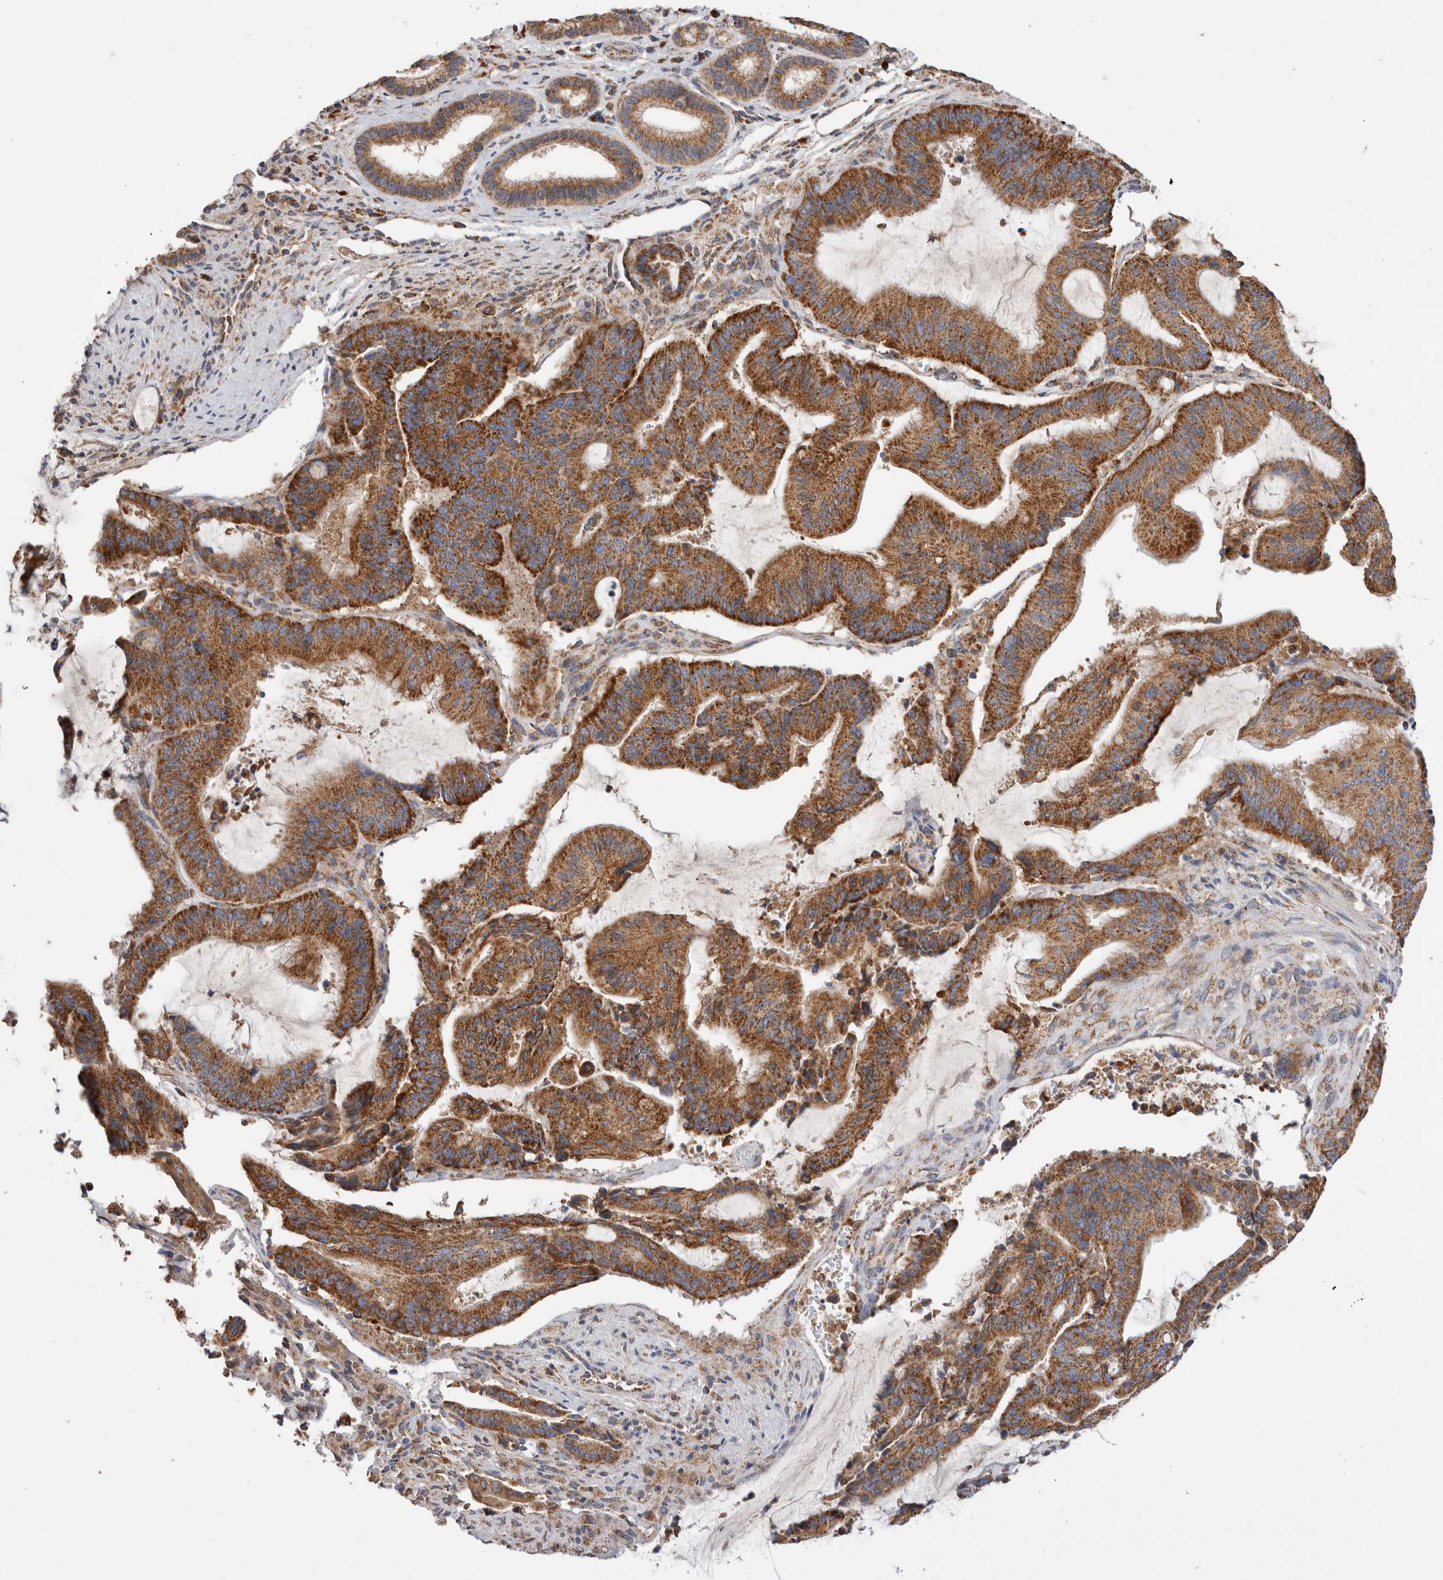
{"staining": {"intensity": "strong", "quantity": ">75%", "location": "cytoplasmic/membranous"}, "tissue": "liver cancer", "cell_type": "Tumor cells", "image_type": "cancer", "snomed": [{"axis": "morphology", "description": "Normal tissue, NOS"}, {"axis": "morphology", "description": "Cholangiocarcinoma"}, {"axis": "topography", "description": "Liver"}, {"axis": "topography", "description": "Peripheral nerve tissue"}], "caption": "Human liver cancer (cholangiocarcinoma) stained with a protein marker displays strong staining in tumor cells.", "gene": "IARS2", "patient": {"sex": "female", "age": 73}}